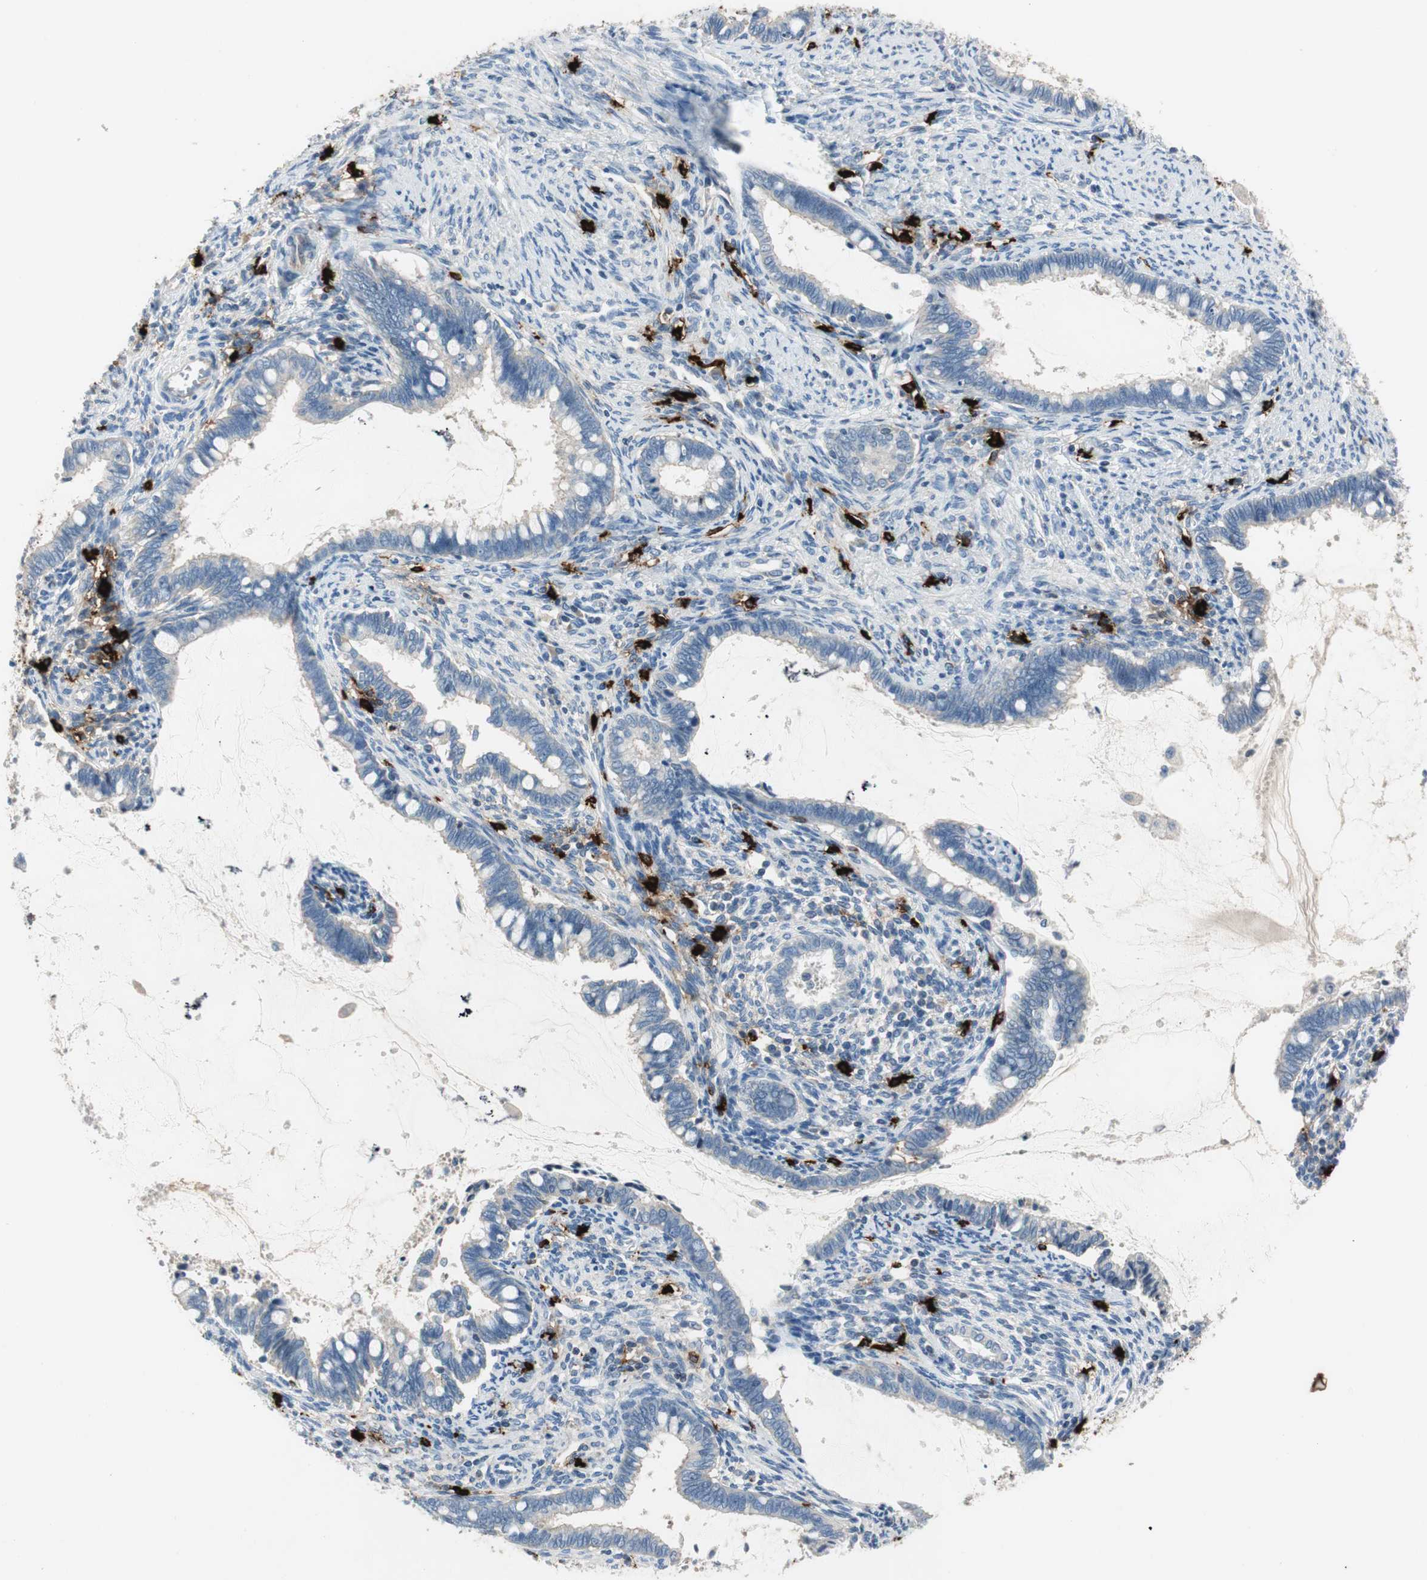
{"staining": {"intensity": "negative", "quantity": "none", "location": "none"}, "tissue": "cervical cancer", "cell_type": "Tumor cells", "image_type": "cancer", "snomed": [{"axis": "morphology", "description": "Adenocarcinoma, NOS"}, {"axis": "topography", "description": "Cervix"}], "caption": "Cervical cancer (adenocarcinoma) stained for a protein using immunohistochemistry (IHC) exhibits no expression tumor cells.", "gene": "CPA3", "patient": {"sex": "female", "age": 44}}